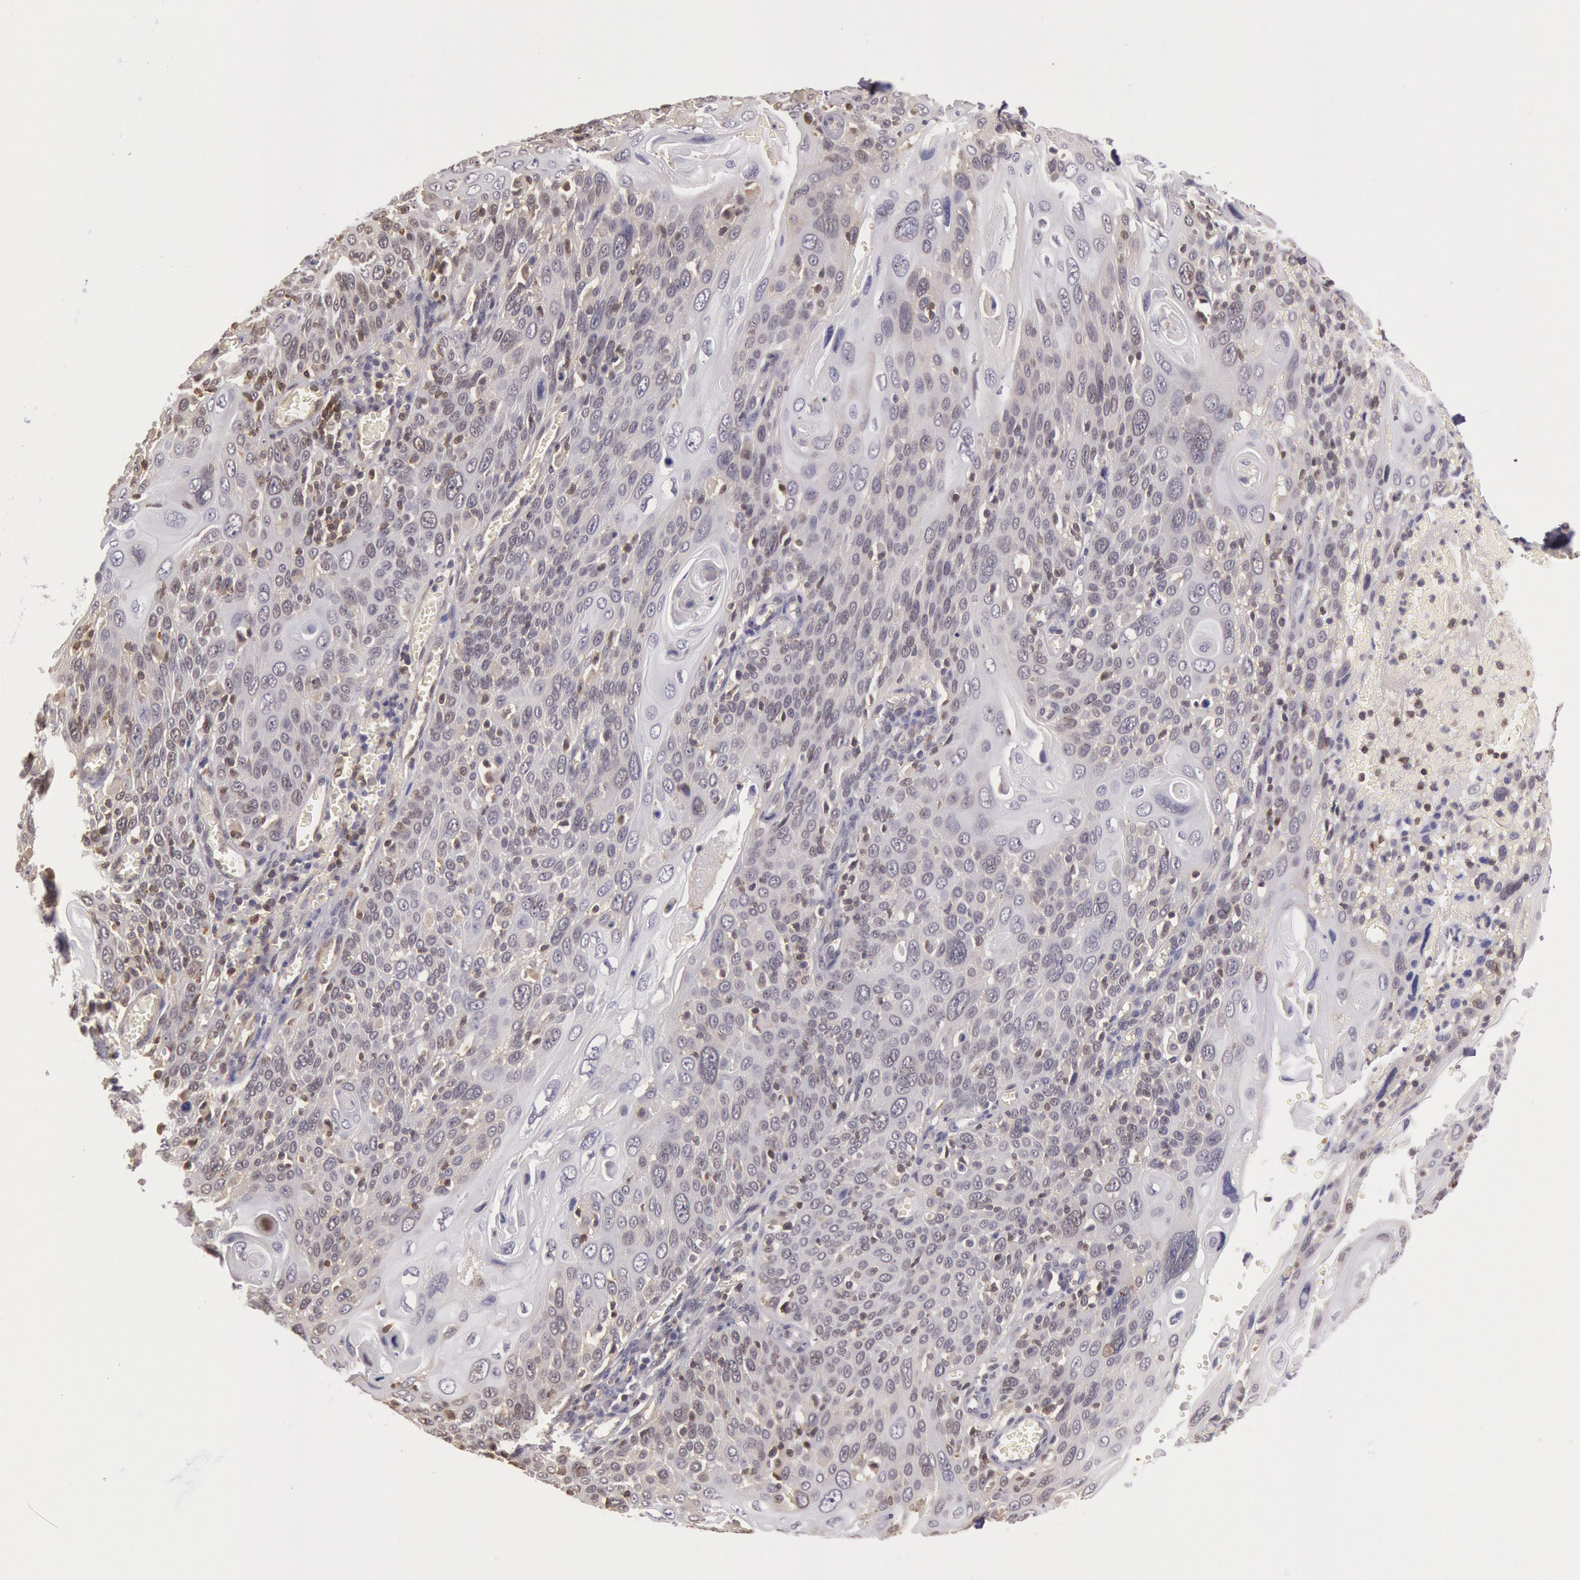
{"staining": {"intensity": "weak", "quantity": "25%-75%", "location": "cytoplasmic/membranous"}, "tissue": "cervical cancer", "cell_type": "Tumor cells", "image_type": "cancer", "snomed": [{"axis": "morphology", "description": "Squamous cell carcinoma, NOS"}, {"axis": "topography", "description": "Cervix"}], "caption": "Protein staining of cervical cancer (squamous cell carcinoma) tissue exhibits weak cytoplasmic/membranous staining in approximately 25%-75% of tumor cells. (brown staining indicates protein expression, while blue staining denotes nuclei).", "gene": "HIF1A", "patient": {"sex": "female", "age": 54}}